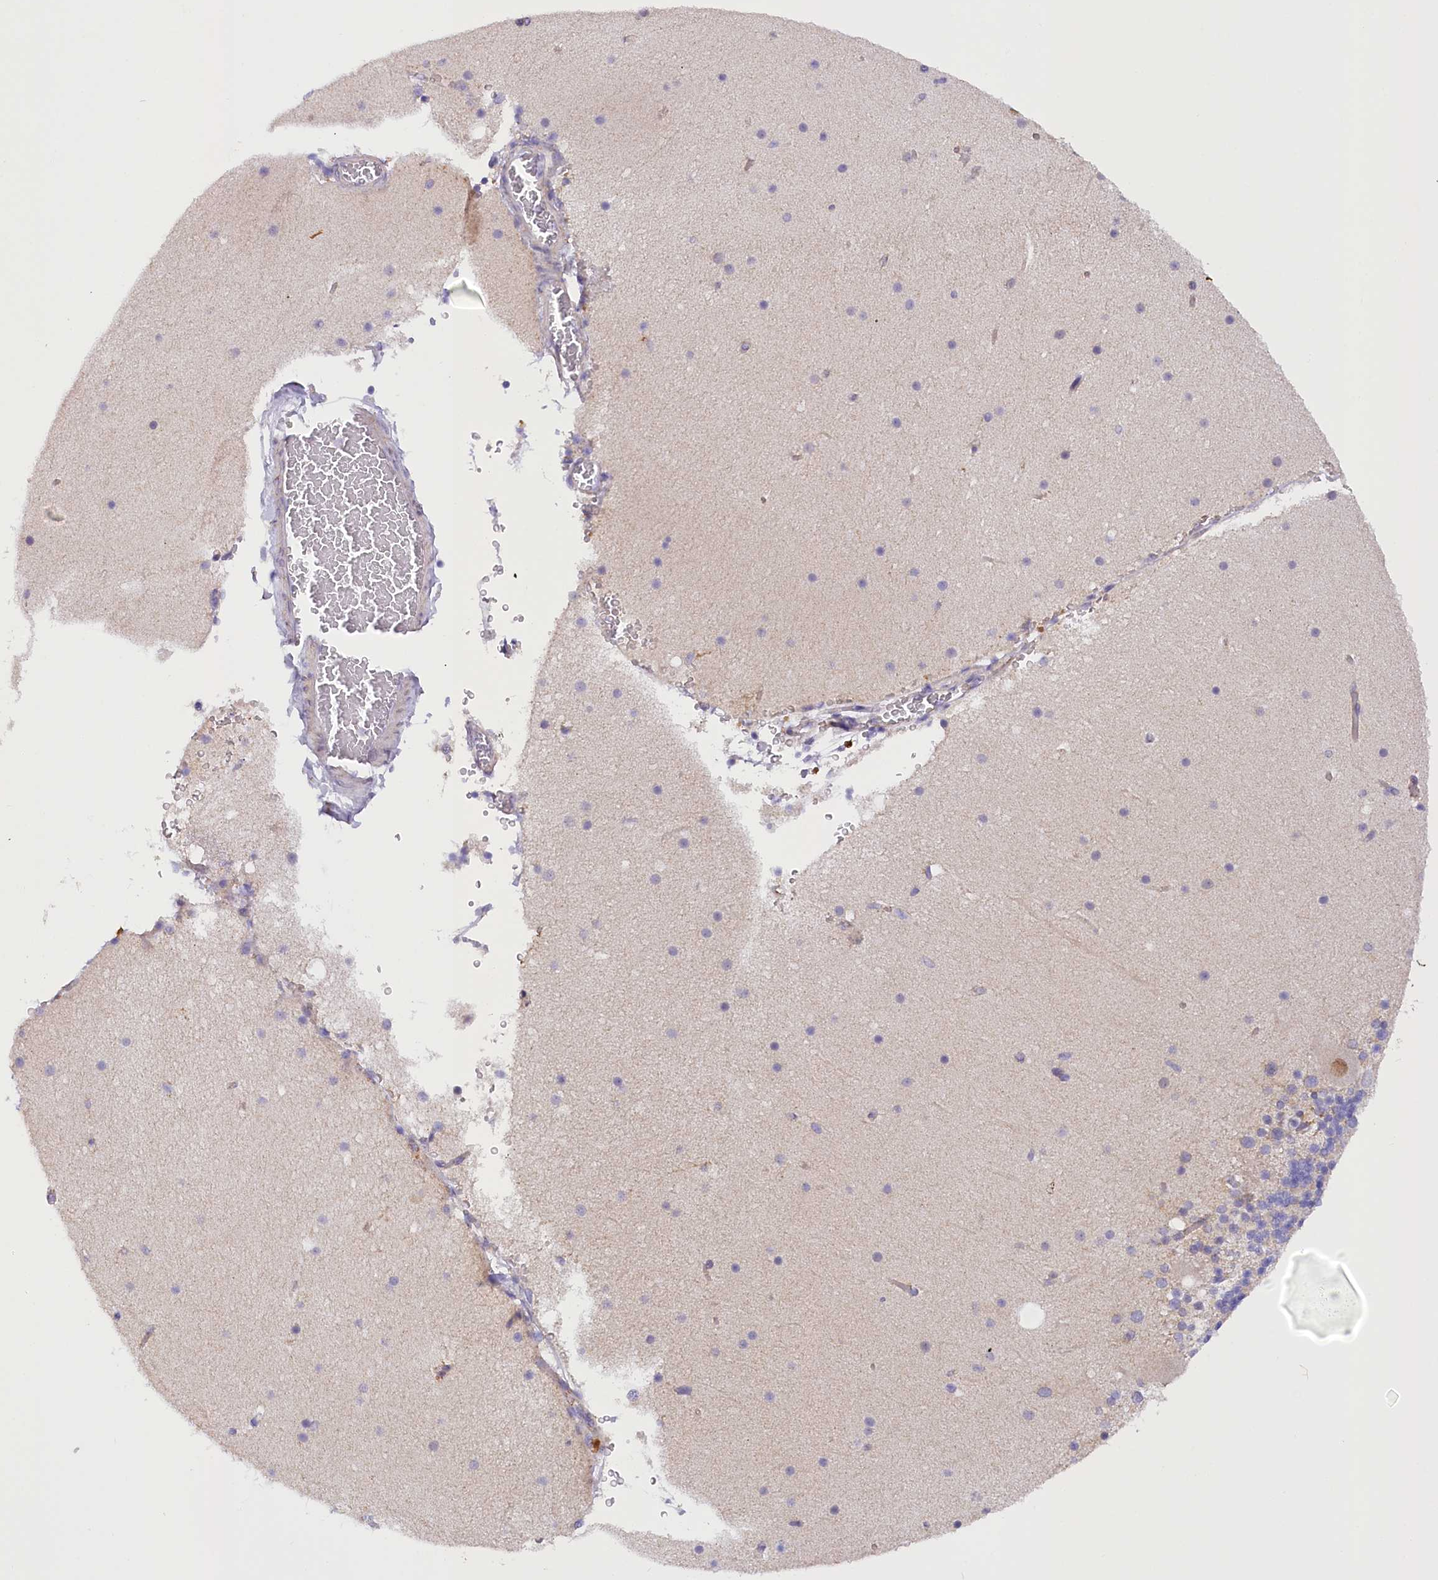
{"staining": {"intensity": "negative", "quantity": "none", "location": "none"}, "tissue": "cerebellum", "cell_type": "Cells in granular layer", "image_type": "normal", "snomed": [{"axis": "morphology", "description": "Normal tissue, NOS"}, {"axis": "topography", "description": "Cerebellum"}], "caption": "IHC image of unremarkable cerebellum: cerebellum stained with DAB (3,3'-diaminobenzidine) shows no significant protein expression in cells in granular layer.", "gene": "DCUN1D1", "patient": {"sex": "male", "age": 57}}